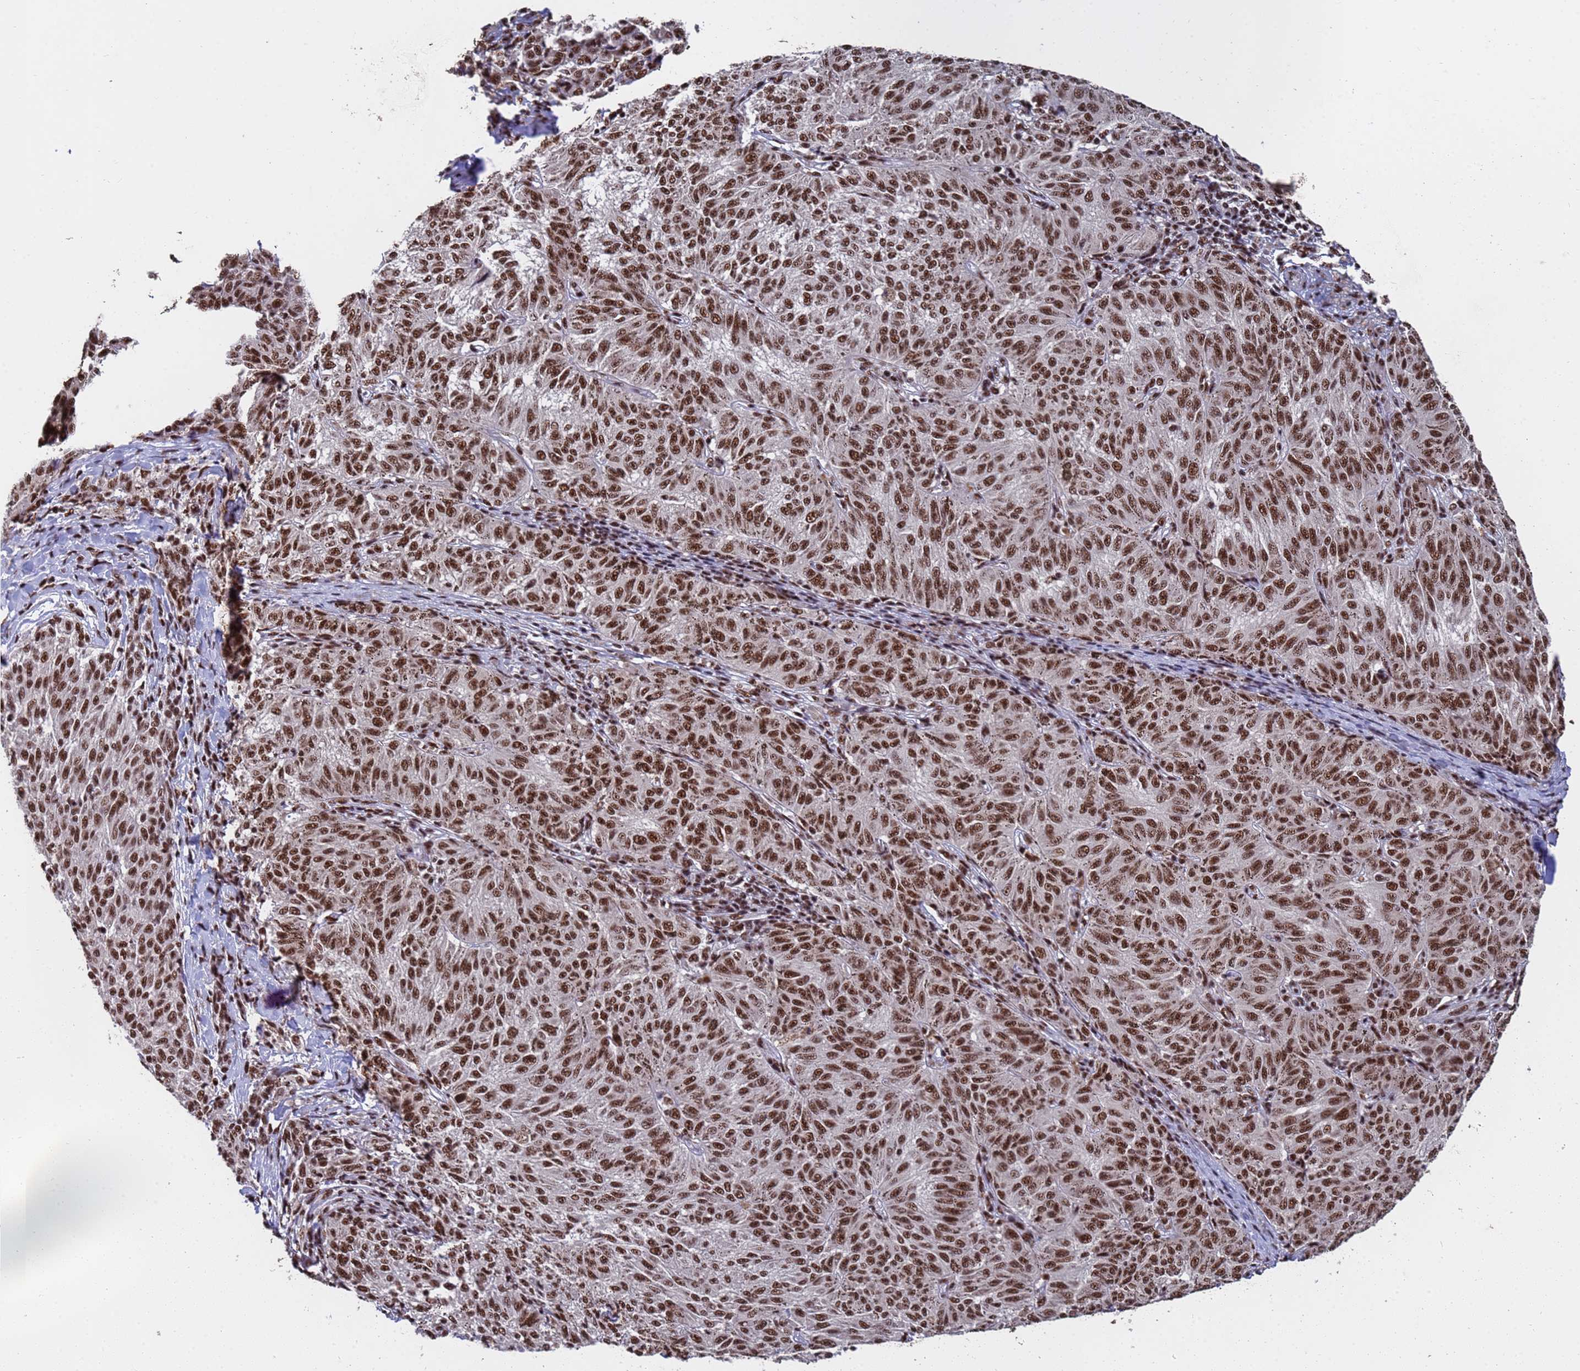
{"staining": {"intensity": "strong", "quantity": ">75%", "location": "nuclear"}, "tissue": "melanoma", "cell_type": "Tumor cells", "image_type": "cancer", "snomed": [{"axis": "morphology", "description": "Malignant melanoma, NOS"}, {"axis": "topography", "description": "Skin"}], "caption": "Brown immunohistochemical staining in malignant melanoma reveals strong nuclear positivity in about >75% of tumor cells.", "gene": "SF3B2", "patient": {"sex": "female", "age": 72}}